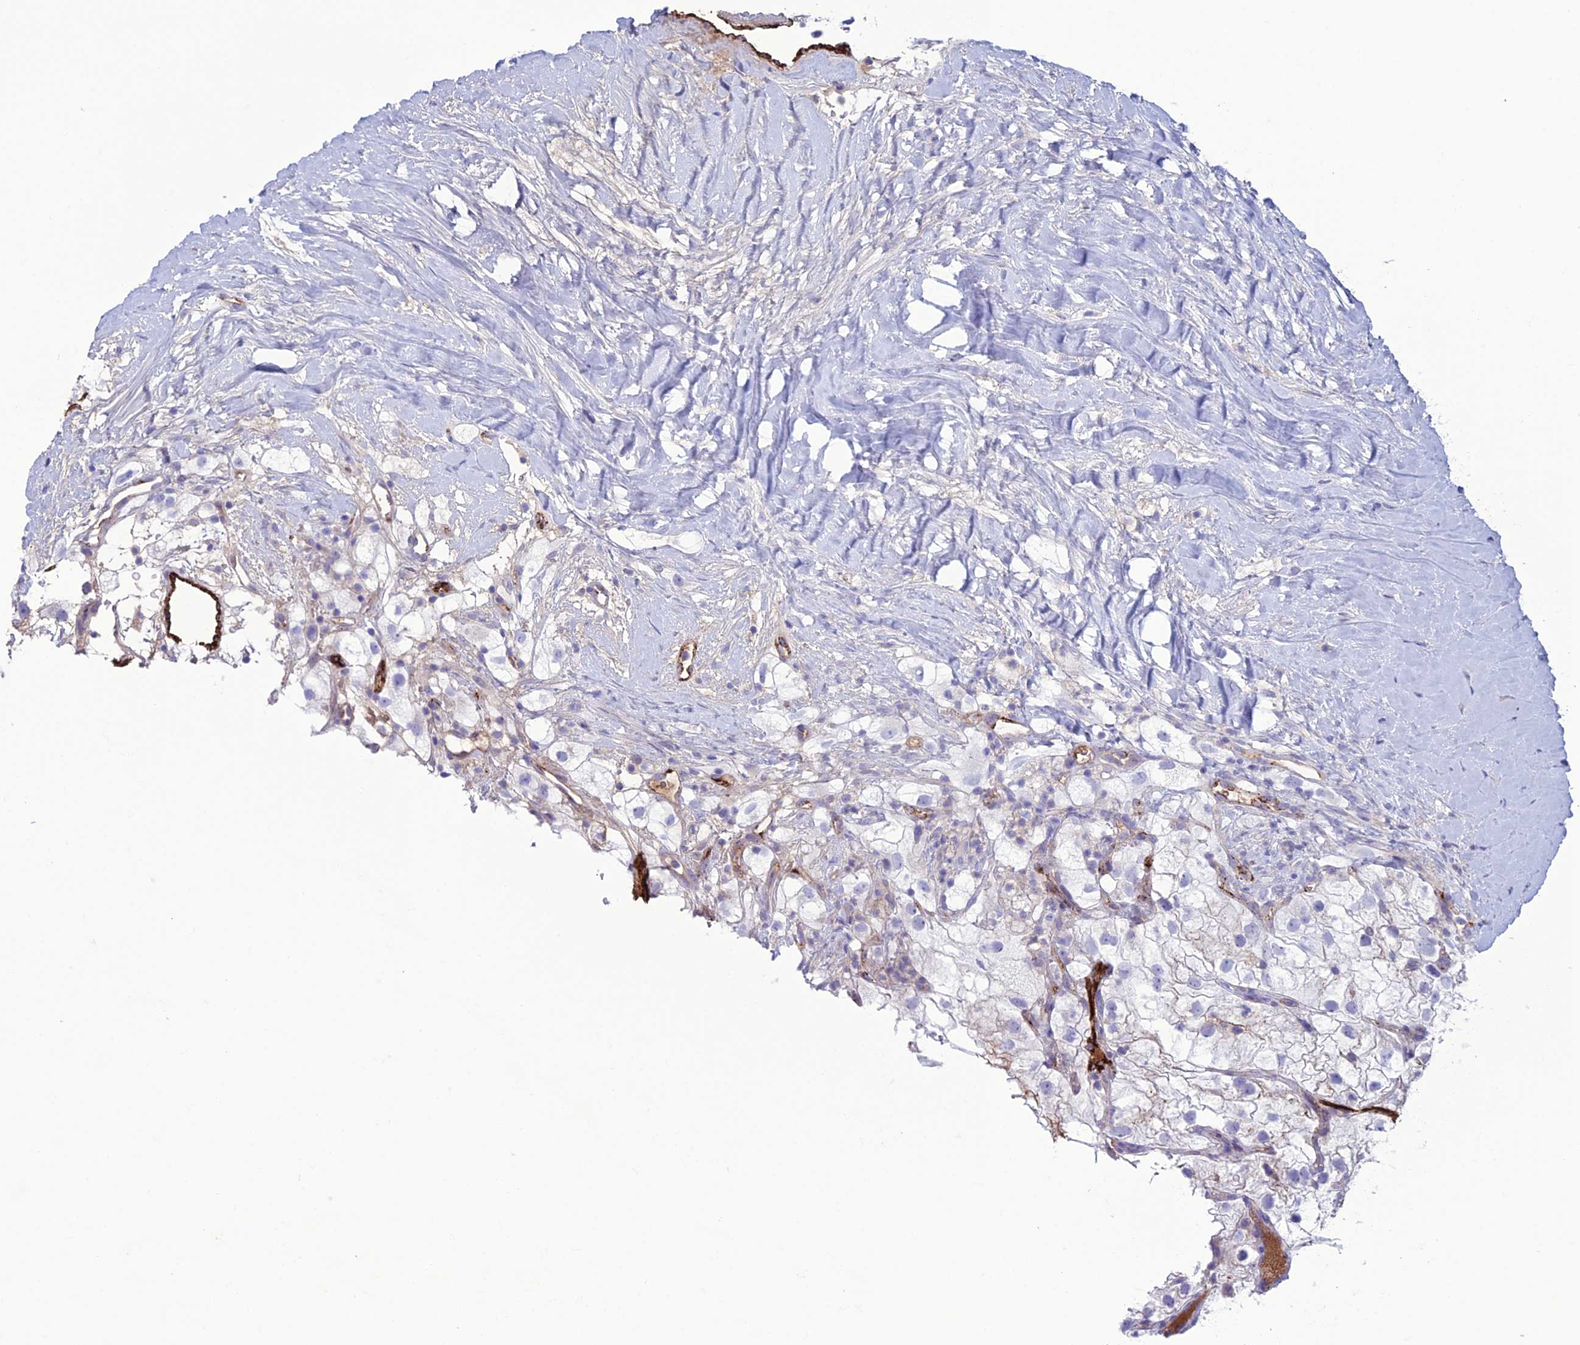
{"staining": {"intensity": "negative", "quantity": "none", "location": "none"}, "tissue": "renal cancer", "cell_type": "Tumor cells", "image_type": "cancer", "snomed": [{"axis": "morphology", "description": "Adenocarcinoma, NOS"}, {"axis": "topography", "description": "Kidney"}], "caption": "A photomicrograph of renal cancer stained for a protein reveals no brown staining in tumor cells.", "gene": "CDC42EP5", "patient": {"sex": "male", "age": 59}}